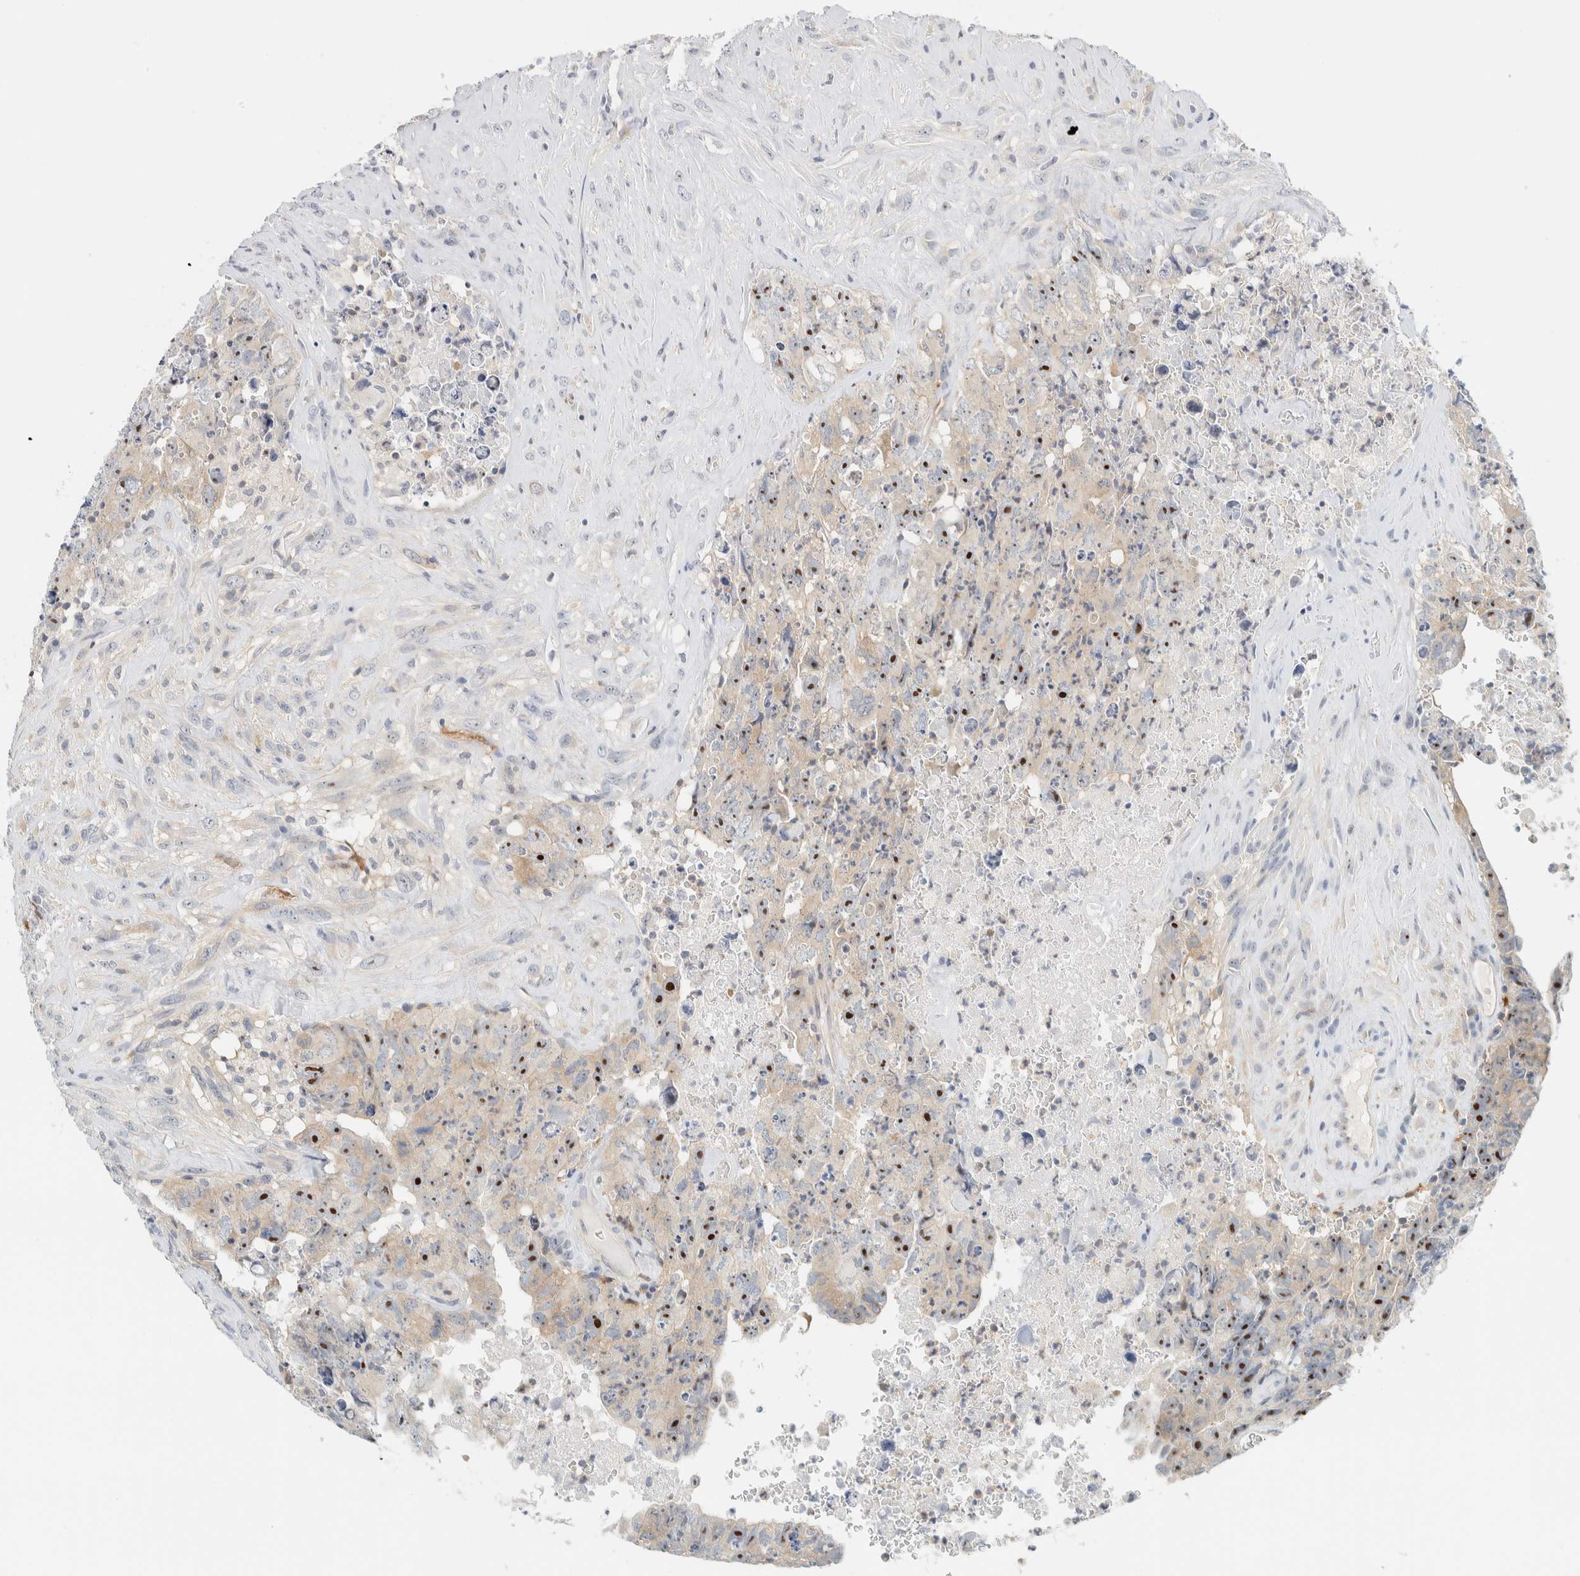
{"staining": {"intensity": "moderate", "quantity": "25%-75%", "location": "nuclear"}, "tissue": "testis cancer", "cell_type": "Tumor cells", "image_type": "cancer", "snomed": [{"axis": "morphology", "description": "Carcinoma, Embryonal, NOS"}, {"axis": "topography", "description": "Testis"}], "caption": "Testis embryonal carcinoma was stained to show a protein in brown. There is medium levels of moderate nuclear expression in about 25%-75% of tumor cells. The protein is stained brown, and the nuclei are stained in blue (DAB IHC with brightfield microscopy, high magnification).", "gene": "NDE1", "patient": {"sex": "male", "age": 32}}